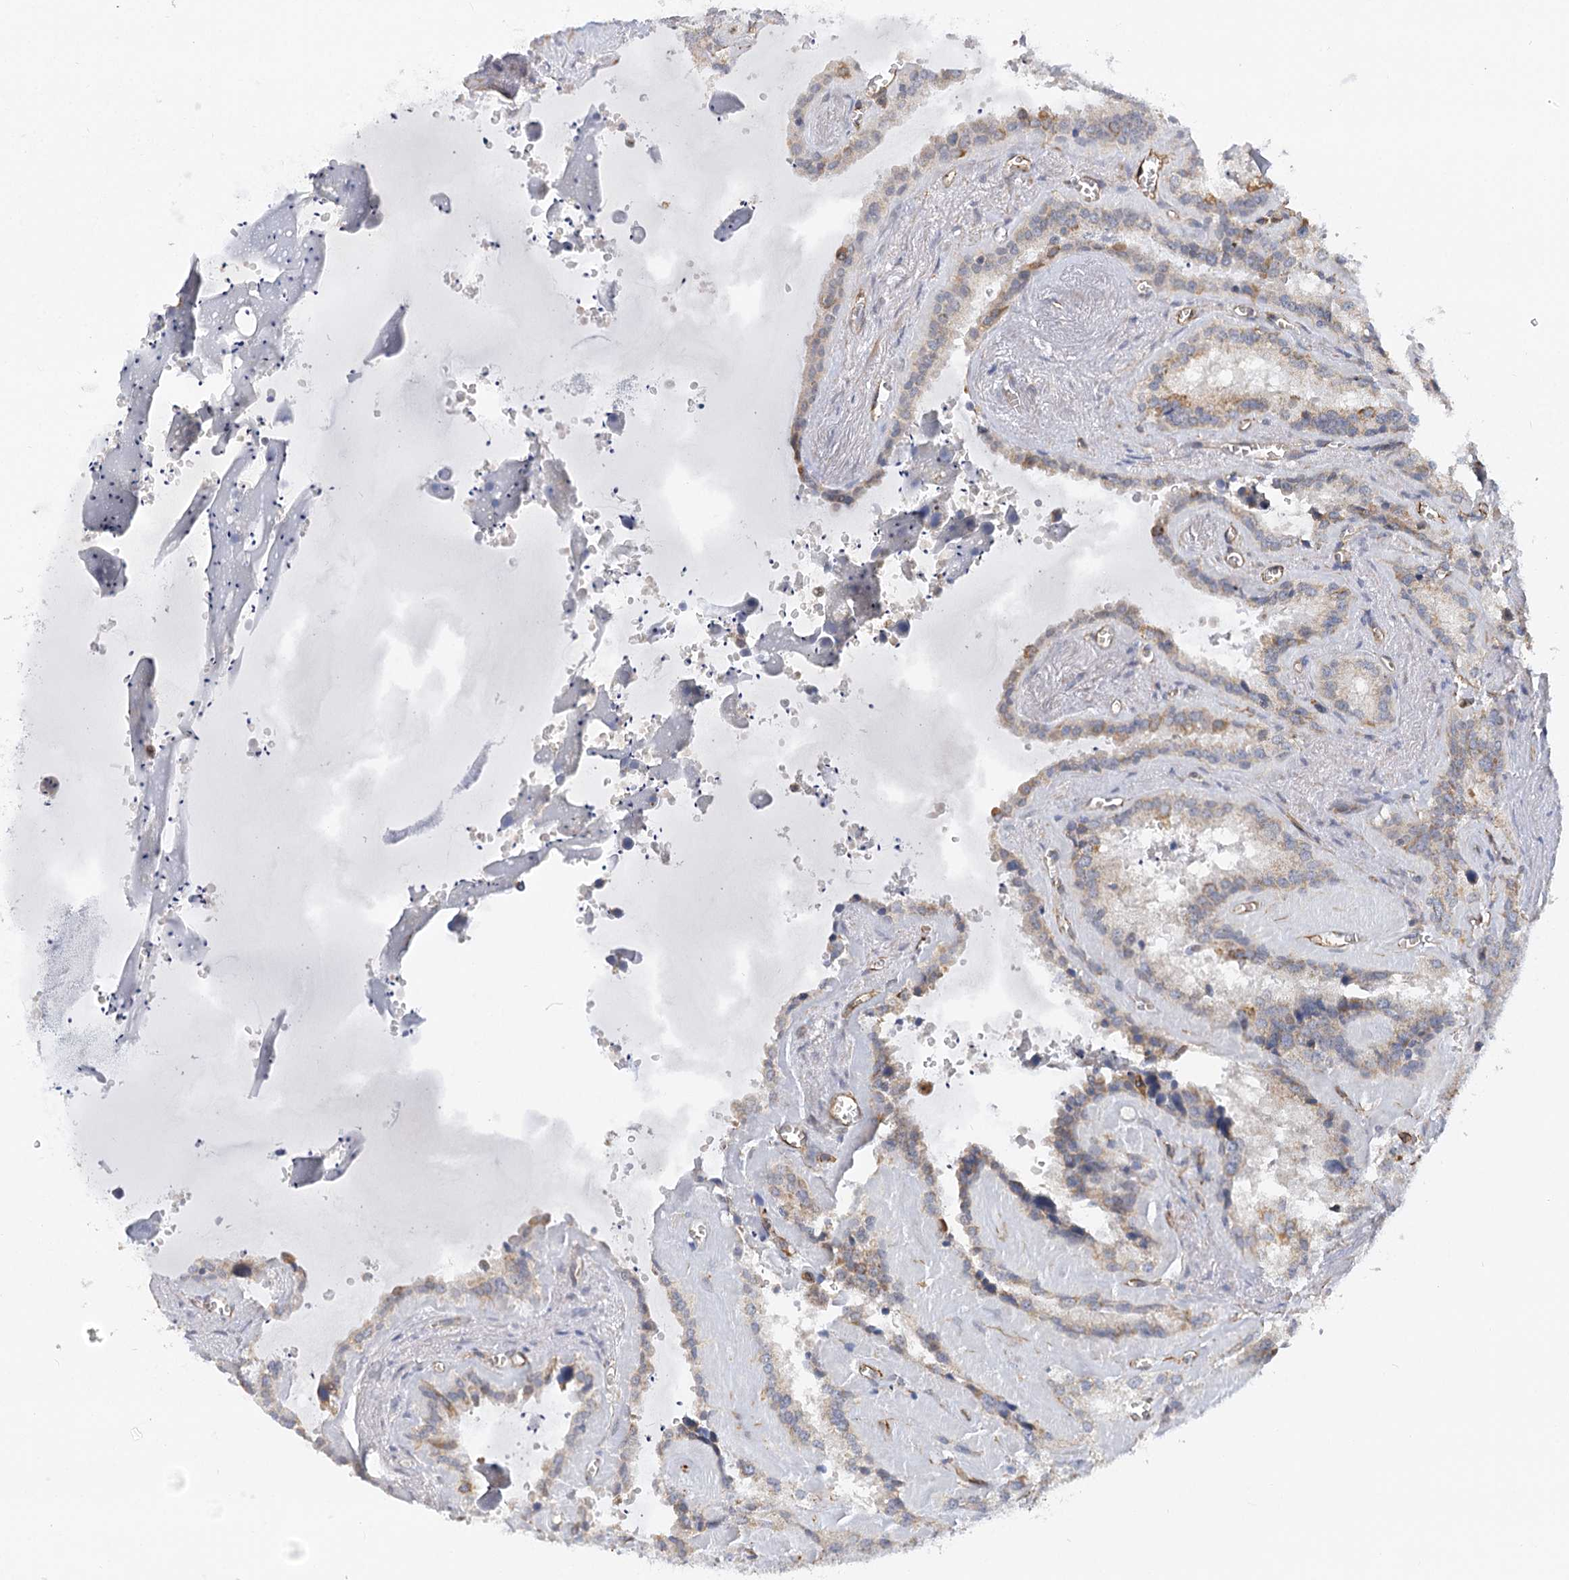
{"staining": {"intensity": "moderate", "quantity": "25%-75%", "location": "cytoplasmic/membranous"}, "tissue": "seminal vesicle", "cell_type": "Glandular cells", "image_type": "normal", "snomed": [{"axis": "morphology", "description": "Normal tissue, NOS"}, {"axis": "topography", "description": "Prostate"}, {"axis": "topography", "description": "Seminal veicle"}], "caption": "Immunohistochemical staining of unremarkable seminal vesicle shows 25%-75% levels of moderate cytoplasmic/membranous protein staining in approximately 25%-75% of glandular cells.", "gene": "NELL2", "patient": {"sex": "male", "age": 59}}